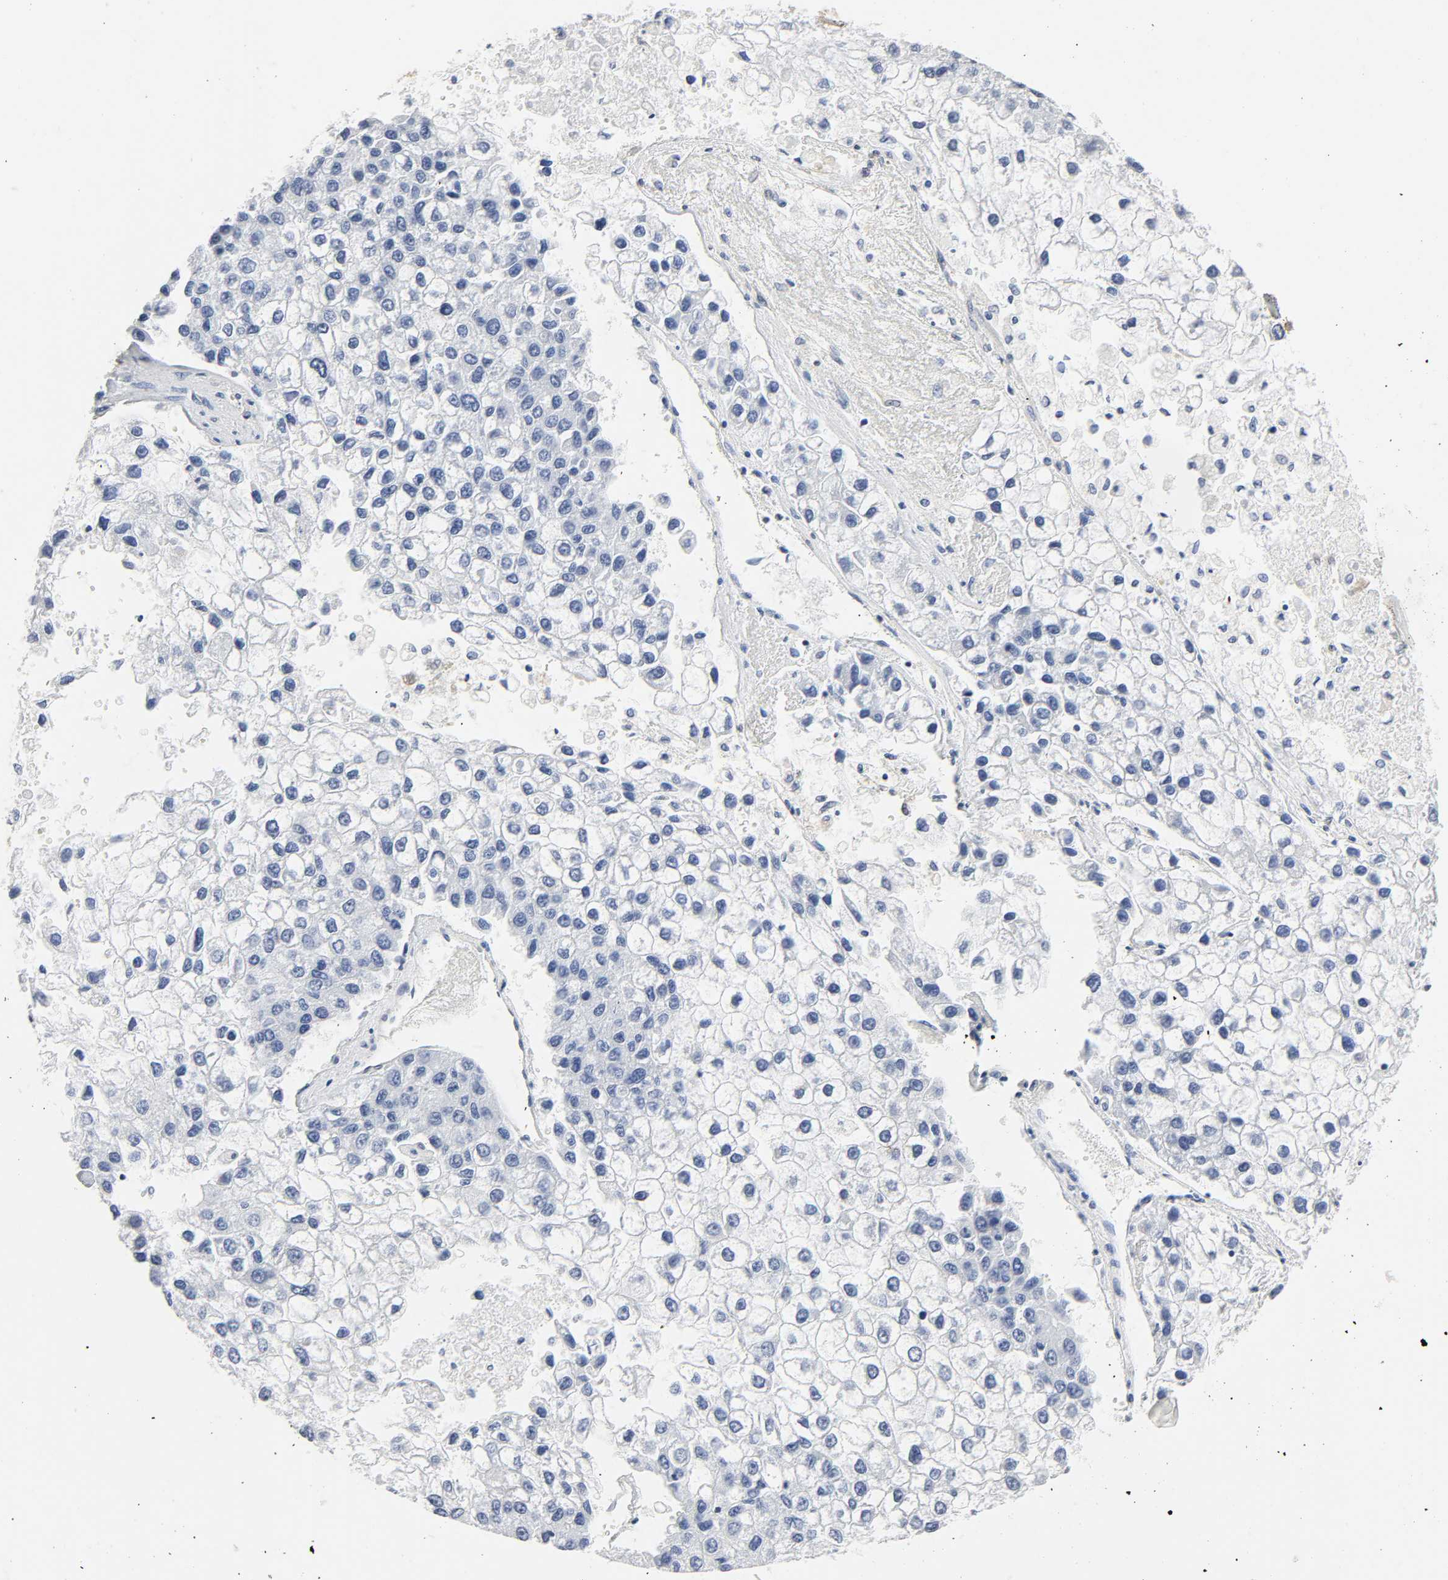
{"staining": {"intensity": "negative", "quantity": "none", "location": "none"}, "tissue": "liver cancer", "cell_type": "Tumor cells", "image_type": "cancer", "snomed": [{"axis": "morphology", "description": "Carcinoma, Hepatocellular, NOS"}, {"axis": "topography", "description": "Liver"}], "caption": "DAB (3,3'-diaminobenzidine) immunohistochemical staining of liver cancer (hepatocellular carcinoma) reveals no significant expression in tumor cells. Nuclei are stained in blue.", "gene": "MIF", "patient": {"sex": "female", "age": 66}}